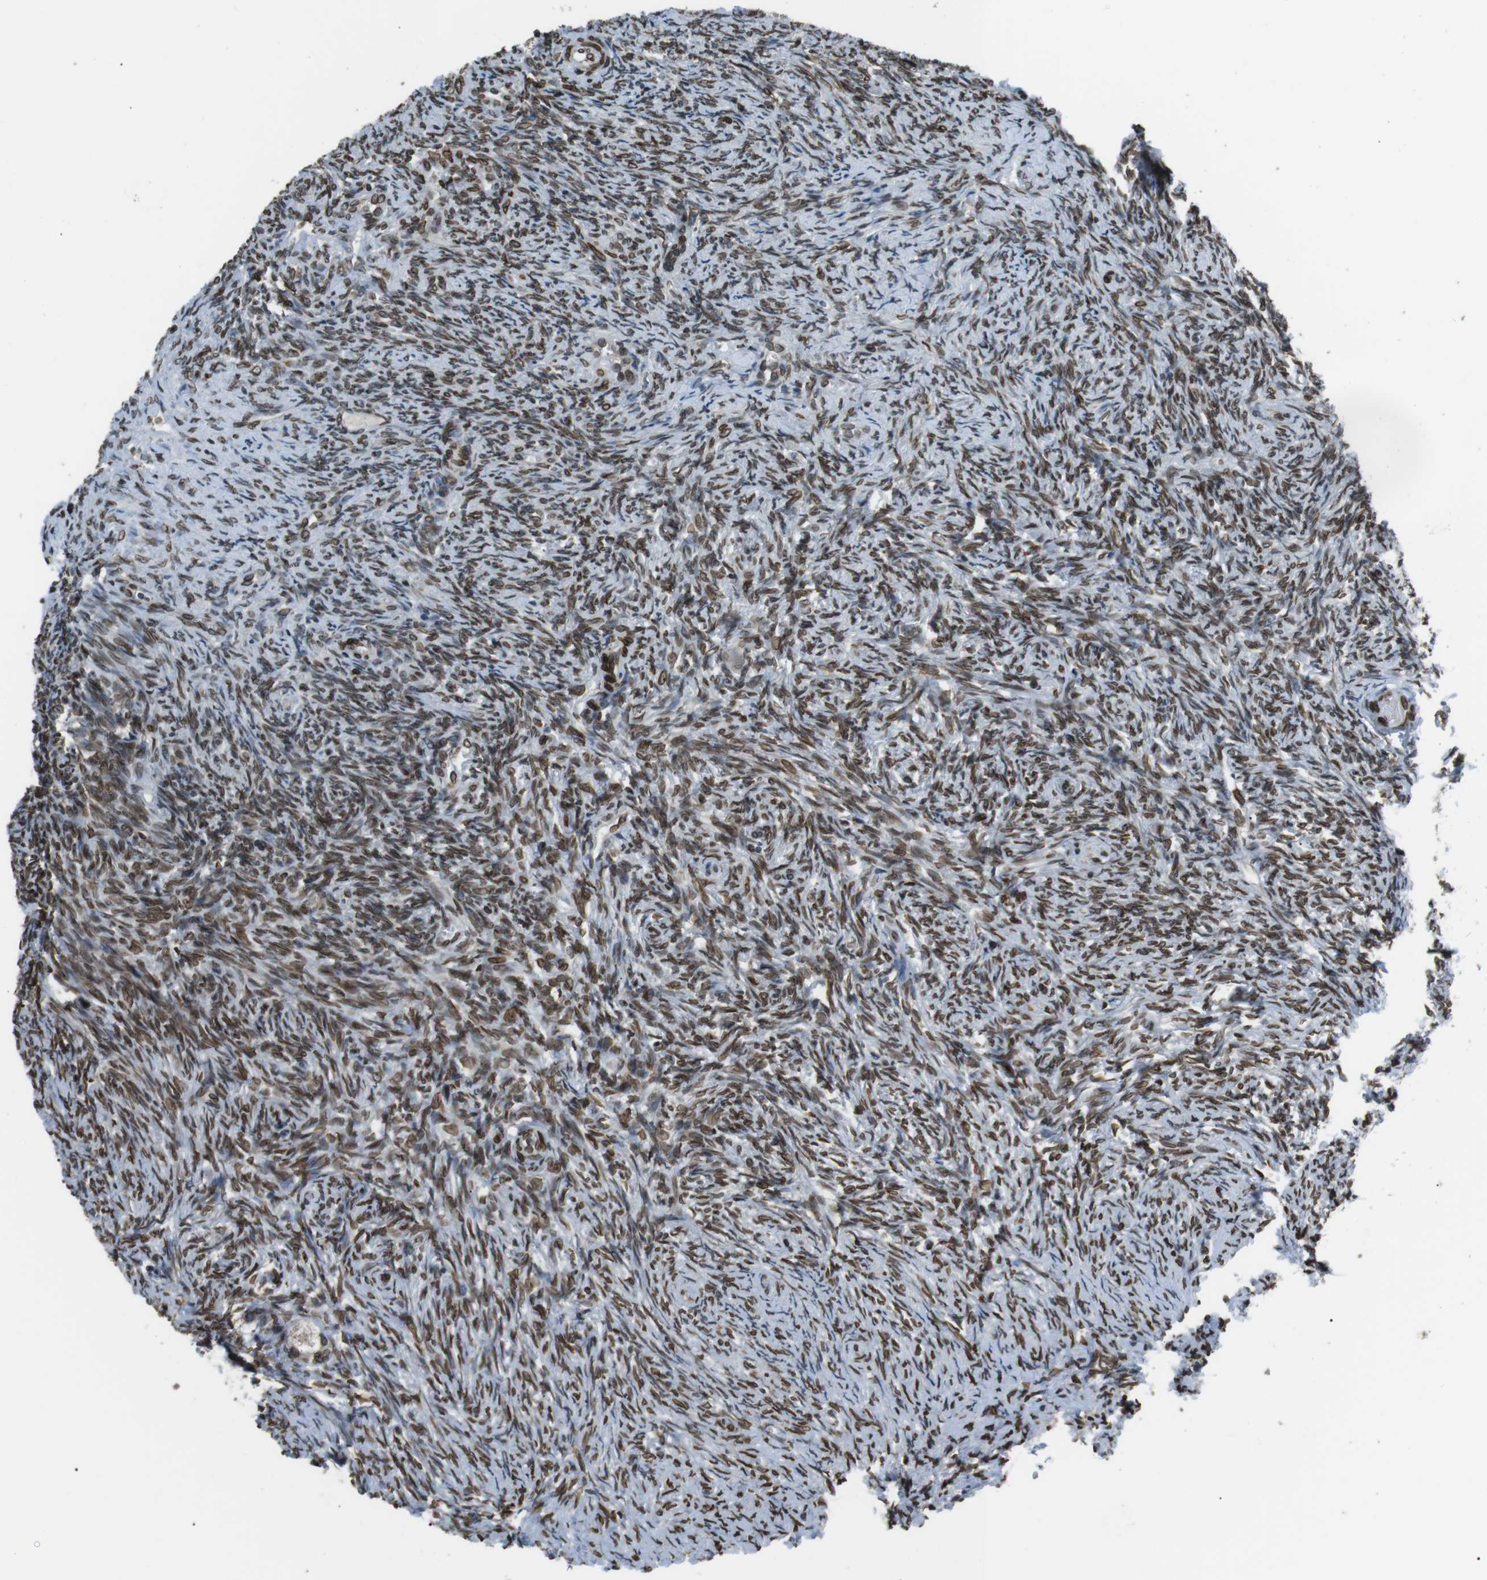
{"staining": {"intensity": "moderate", "quantity": ">75%", "location": "cytoplasmic/membranous,nuclear"}, "tissue": "ovary", "cell_type": "Follicle cells", "image_type": "normal", "snomed": [{"axis": "morphology", "description": "Normal tissue, NOS"}, {"axis": "topography", "description": "Ovary"}], "caption": "DAB immunohistochemical staining of benign ovary reveals moderate cytoplasmic/membranous,nuclear protein staining in approximately >75% of follicle cells. The protein is stained brown, and the nuclei are stained in blue (DAB IHC with brightfield microscopy, high magnification).", "gene": "TMX4", "patient": {"sex": "female", "age": 41}}